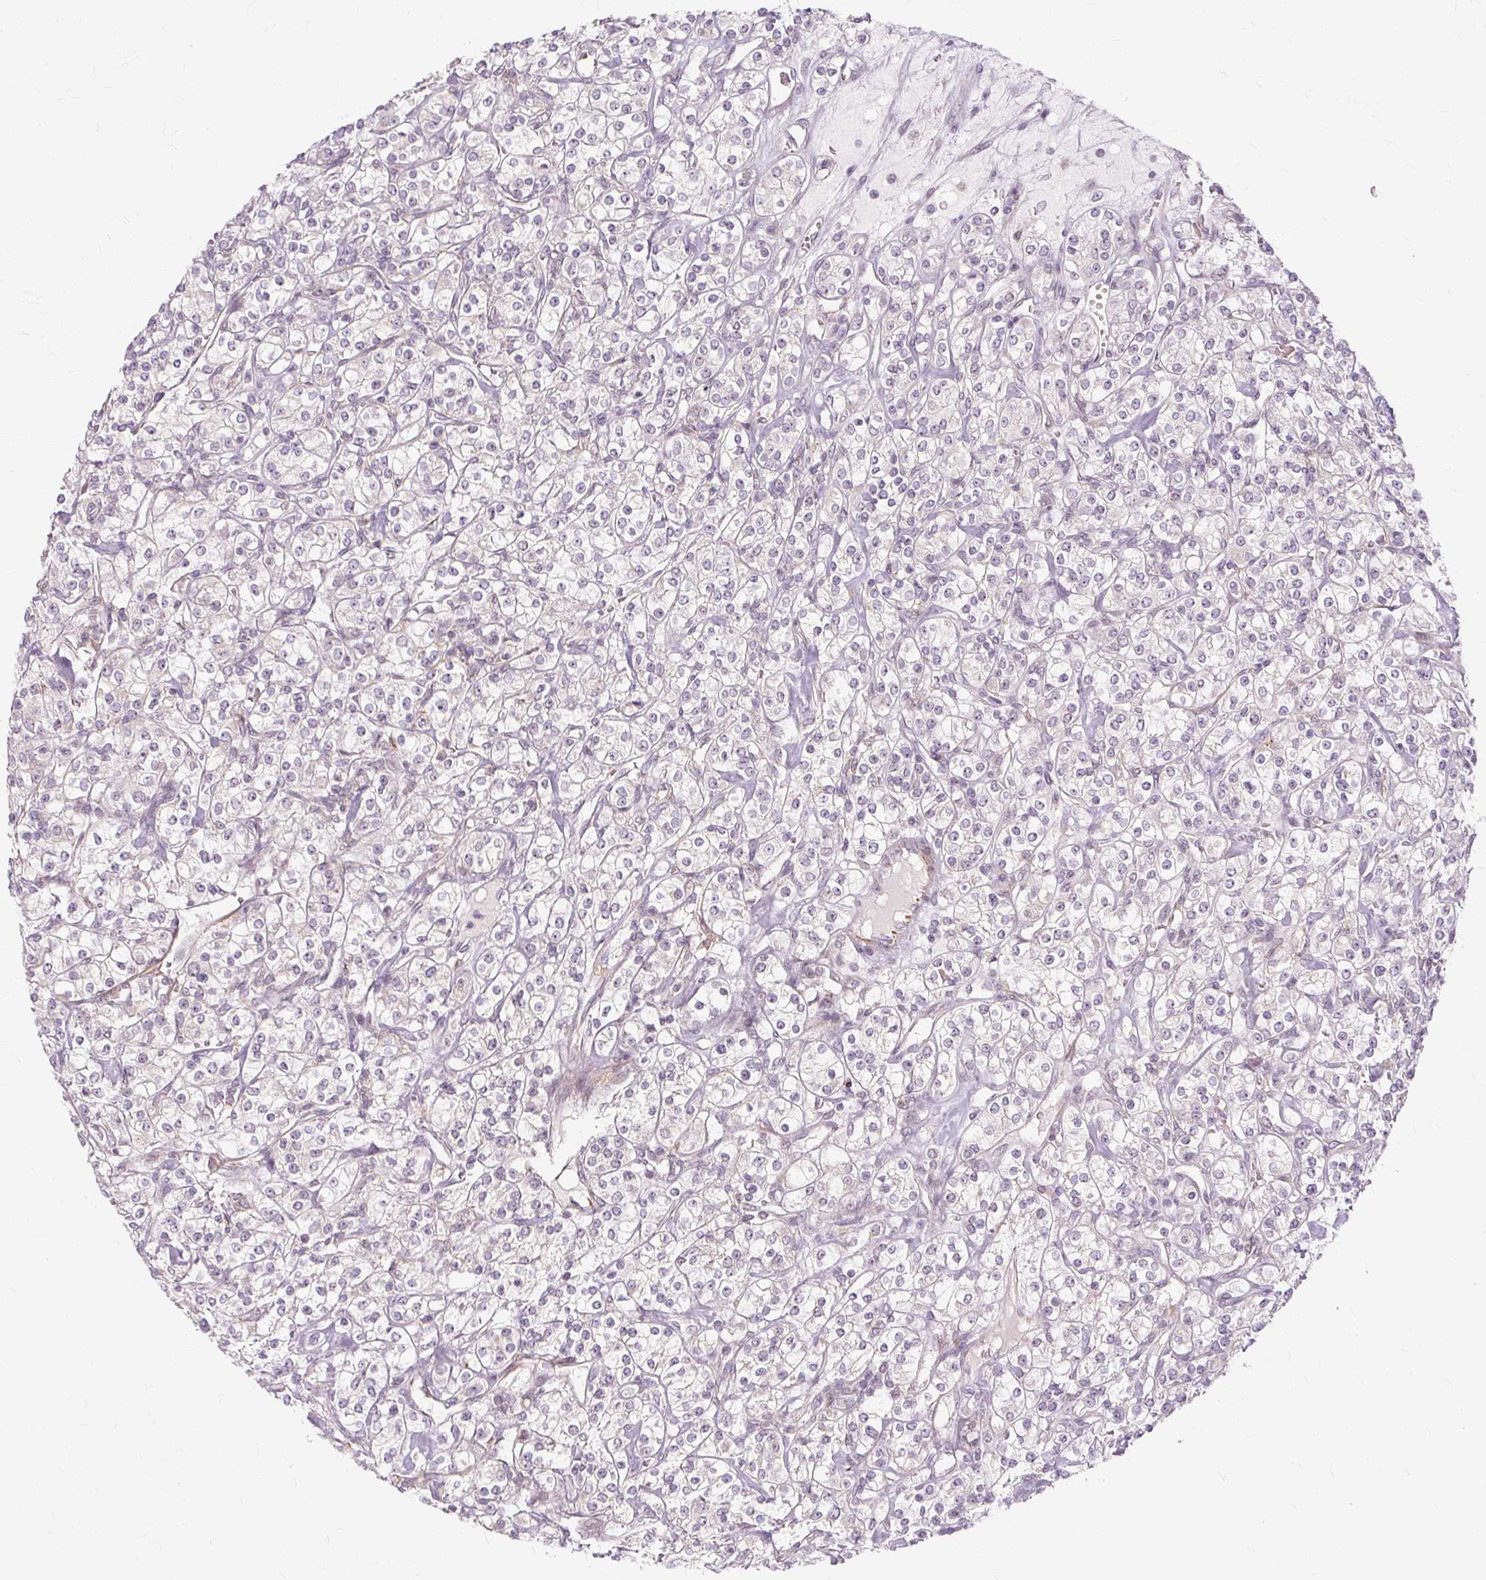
{"staining": {"intensity": "negative", "quantity": "none", "location": "none"}, "tissue": "renal cancer", "cell_type": "Tumor cells", "image_type": "cancer", "snomed": [{"axis": "morphology", "description": "Adenocarcinoma, NOS"}, {"axis": "topography", "description": "Kidney"}], "caption": "DAB immunohistochemical staining of human renal cancer exhibits no significant positivity in tumor cells.", "gene": "MMACHC", "patient": {"sex": "male", "age": 77}}